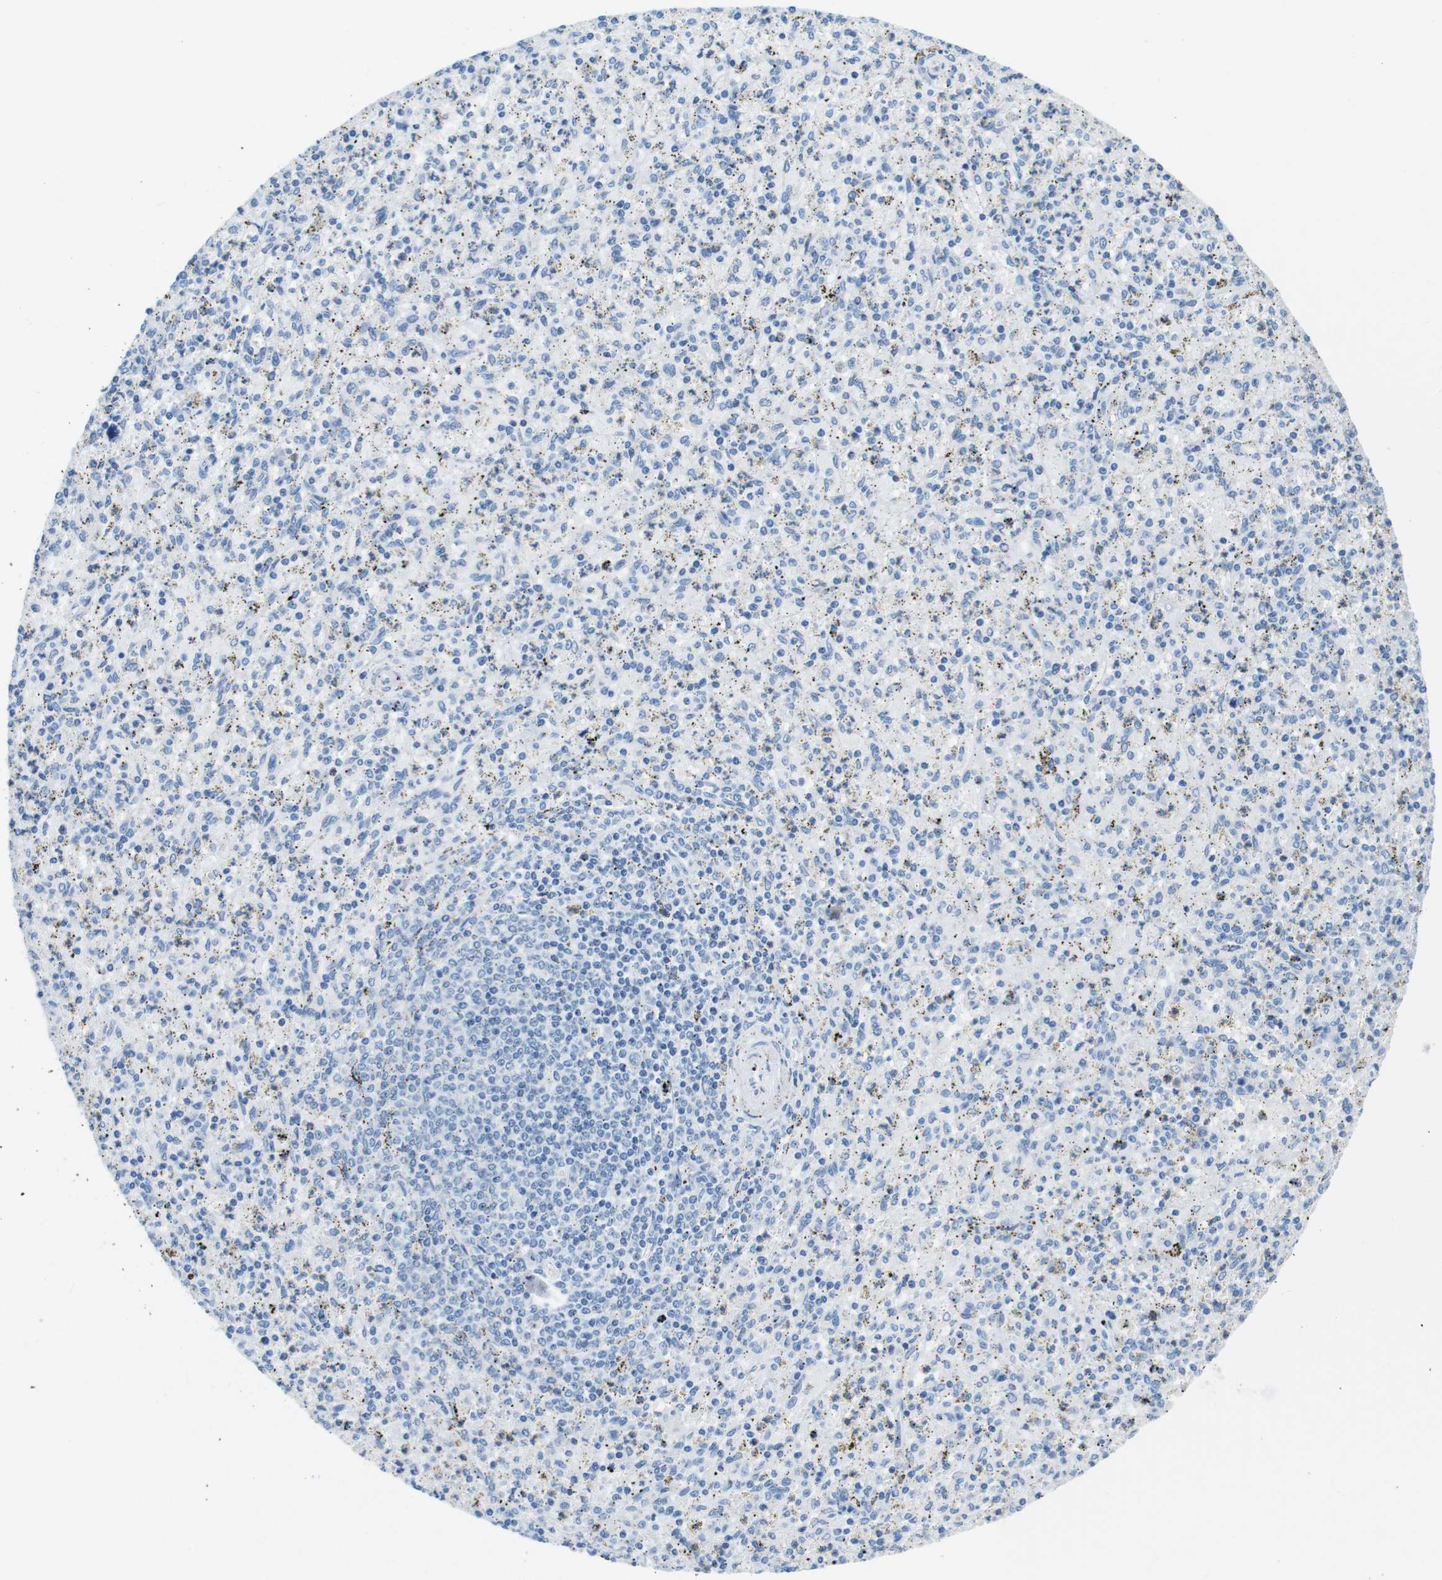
{"staining": {"intensity": "negative", "quantity": "none", "location": "none"}, "tissue": "spleen", "cell_type": "Cells in red pulp", "image_type": "normal", "snomed": [{"axis": "morphology", "description": "Normal tissue, NOS"}, {"axis": "topography", "description": "Spleen"}], "caption": "Immunohistochemistry (IHC) of benign spleen reveals no staining in cells in red pulp.", "gene": "GAP43", "patient": {"sex": "male", "age": 72}}